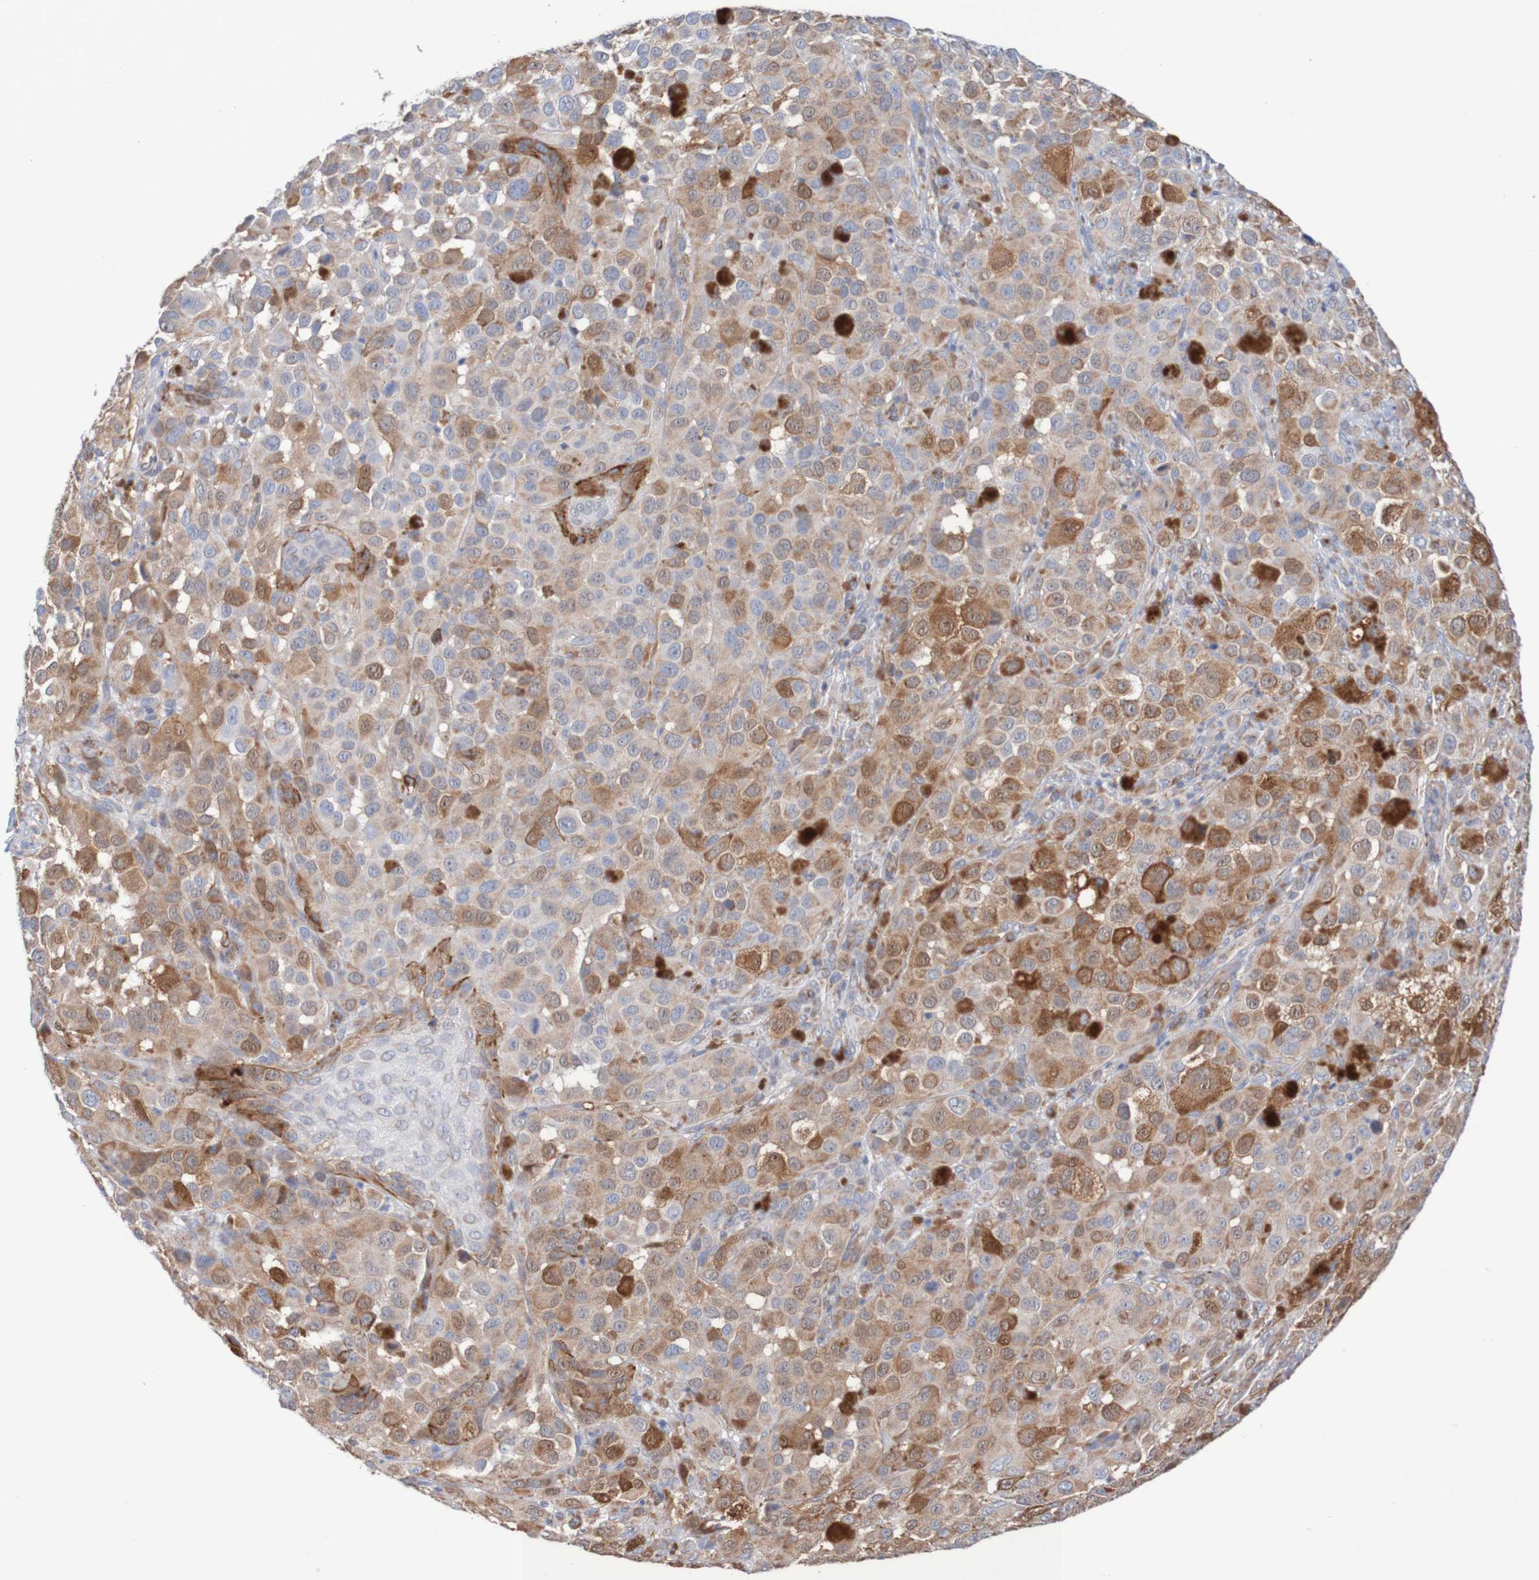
{"staining": {"intensity": "moderate", "quantity": ">75%", "location": "cytoplasmic/membranous"}, "tissue": "melanoma", "cell_type": "Tumor cells", "image_type": "cancer", "snomed": [{"axis": "morphology", "description": "Malignant melanoma, NOS"}, {"axis": "topography", "description": "Skin"}], "caption": "IHC micrograph of malignant melanoma stained for a protein (brown), which exhibits medium levels of moderate cytoplasmic/membranous staining in about >75% of tumor cells.", "gene": "MMEL1", "patient": {"sex": "male", "age": 96}}